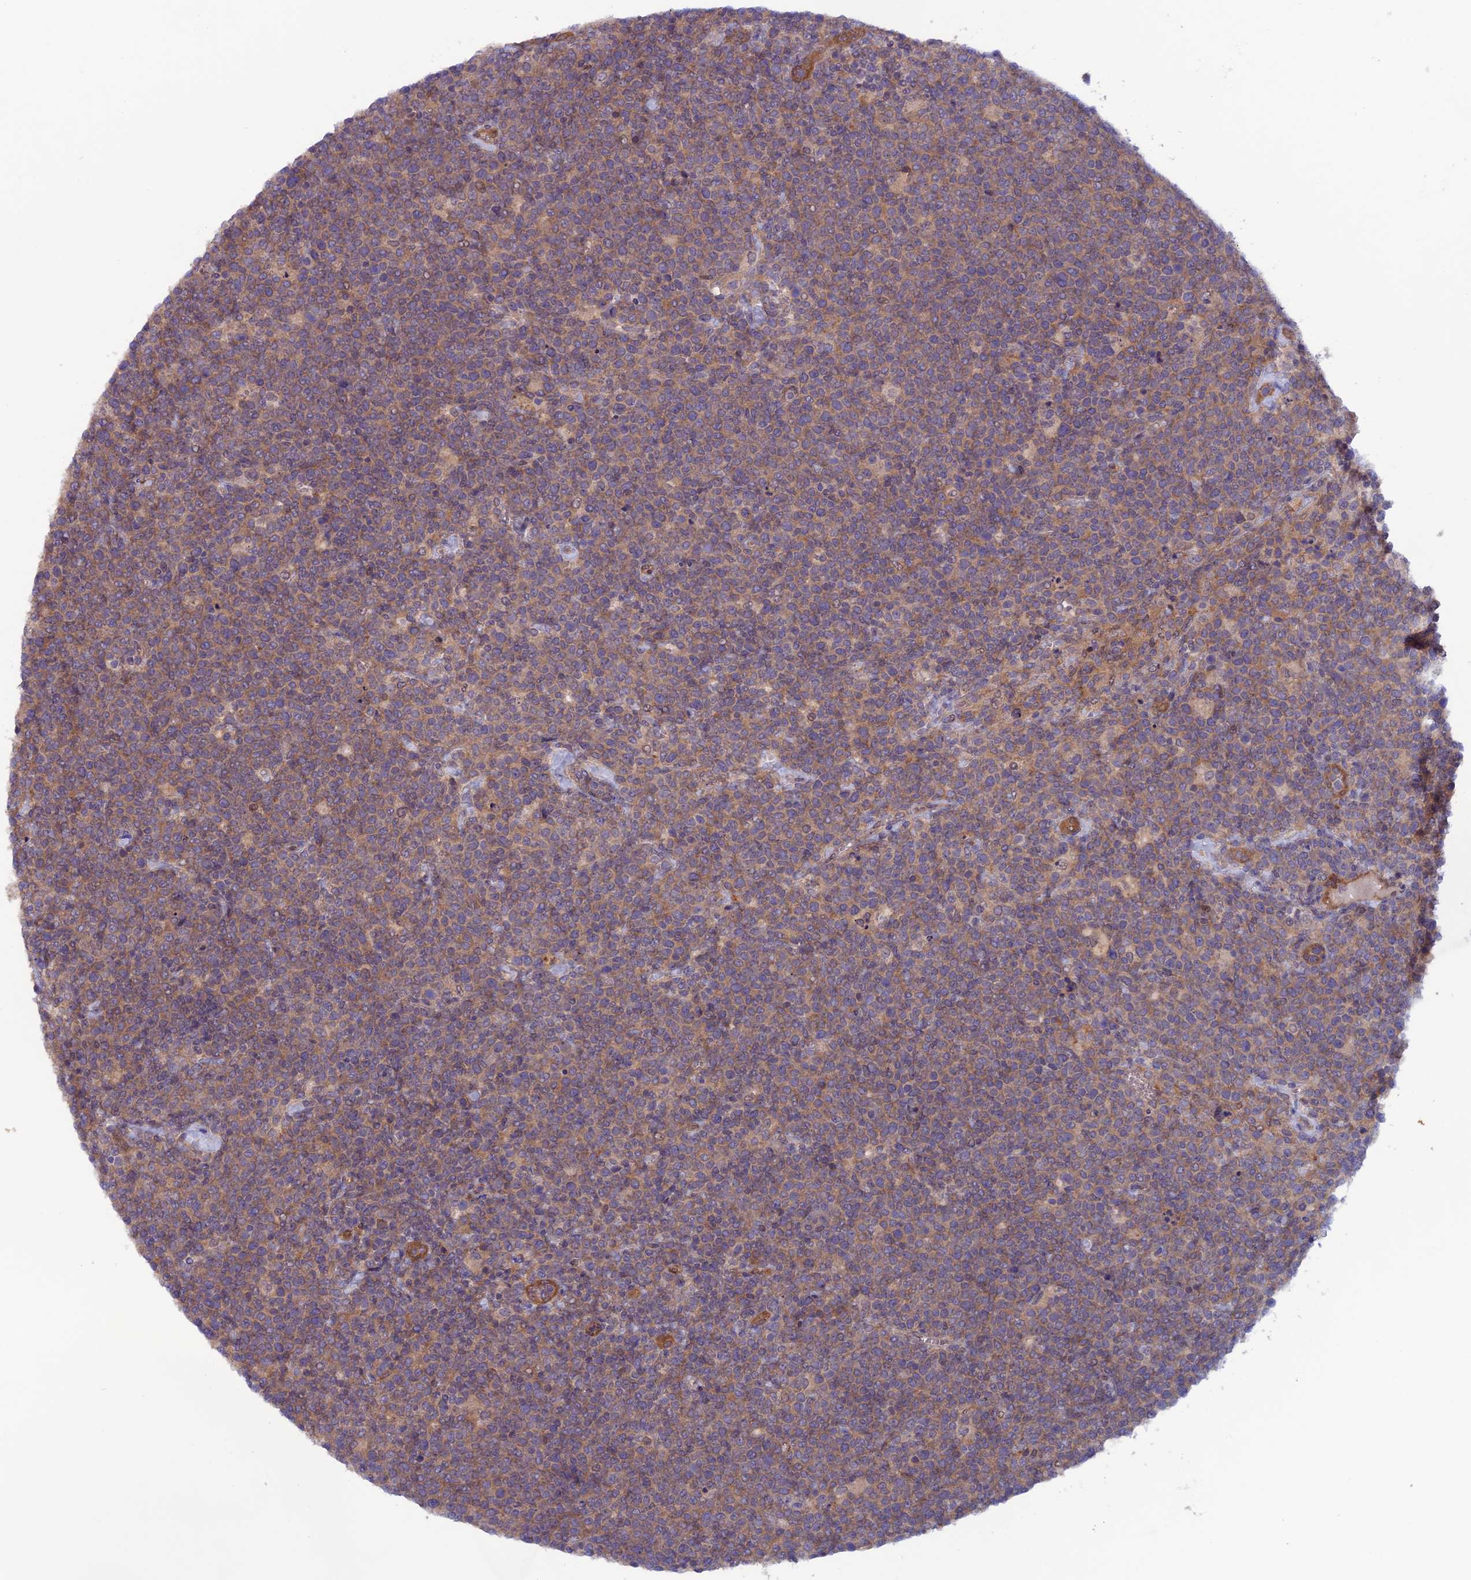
{"staining": {"intensity": "moderate", "quantity": ">75%", "location": "cytoplasmic/membranous"}, "tissue": "lymphoma", "cell_type": "Tumor cells", "image_type": "cancer", "snomed": [{"axis": "morphology", "description": "Malignant lymphoma, non-Hodgkin's type, High grade"}, {"axis": "topography", "description": "Lymph node"}], "caption": "Brown immunohistochemical staining in human lymphoma displays moderate cytoplasmic/membranous expression in approximately >75% of tumor cells.", "gene": "MAST2", "patient": {"sex": "male", "age": 61}}